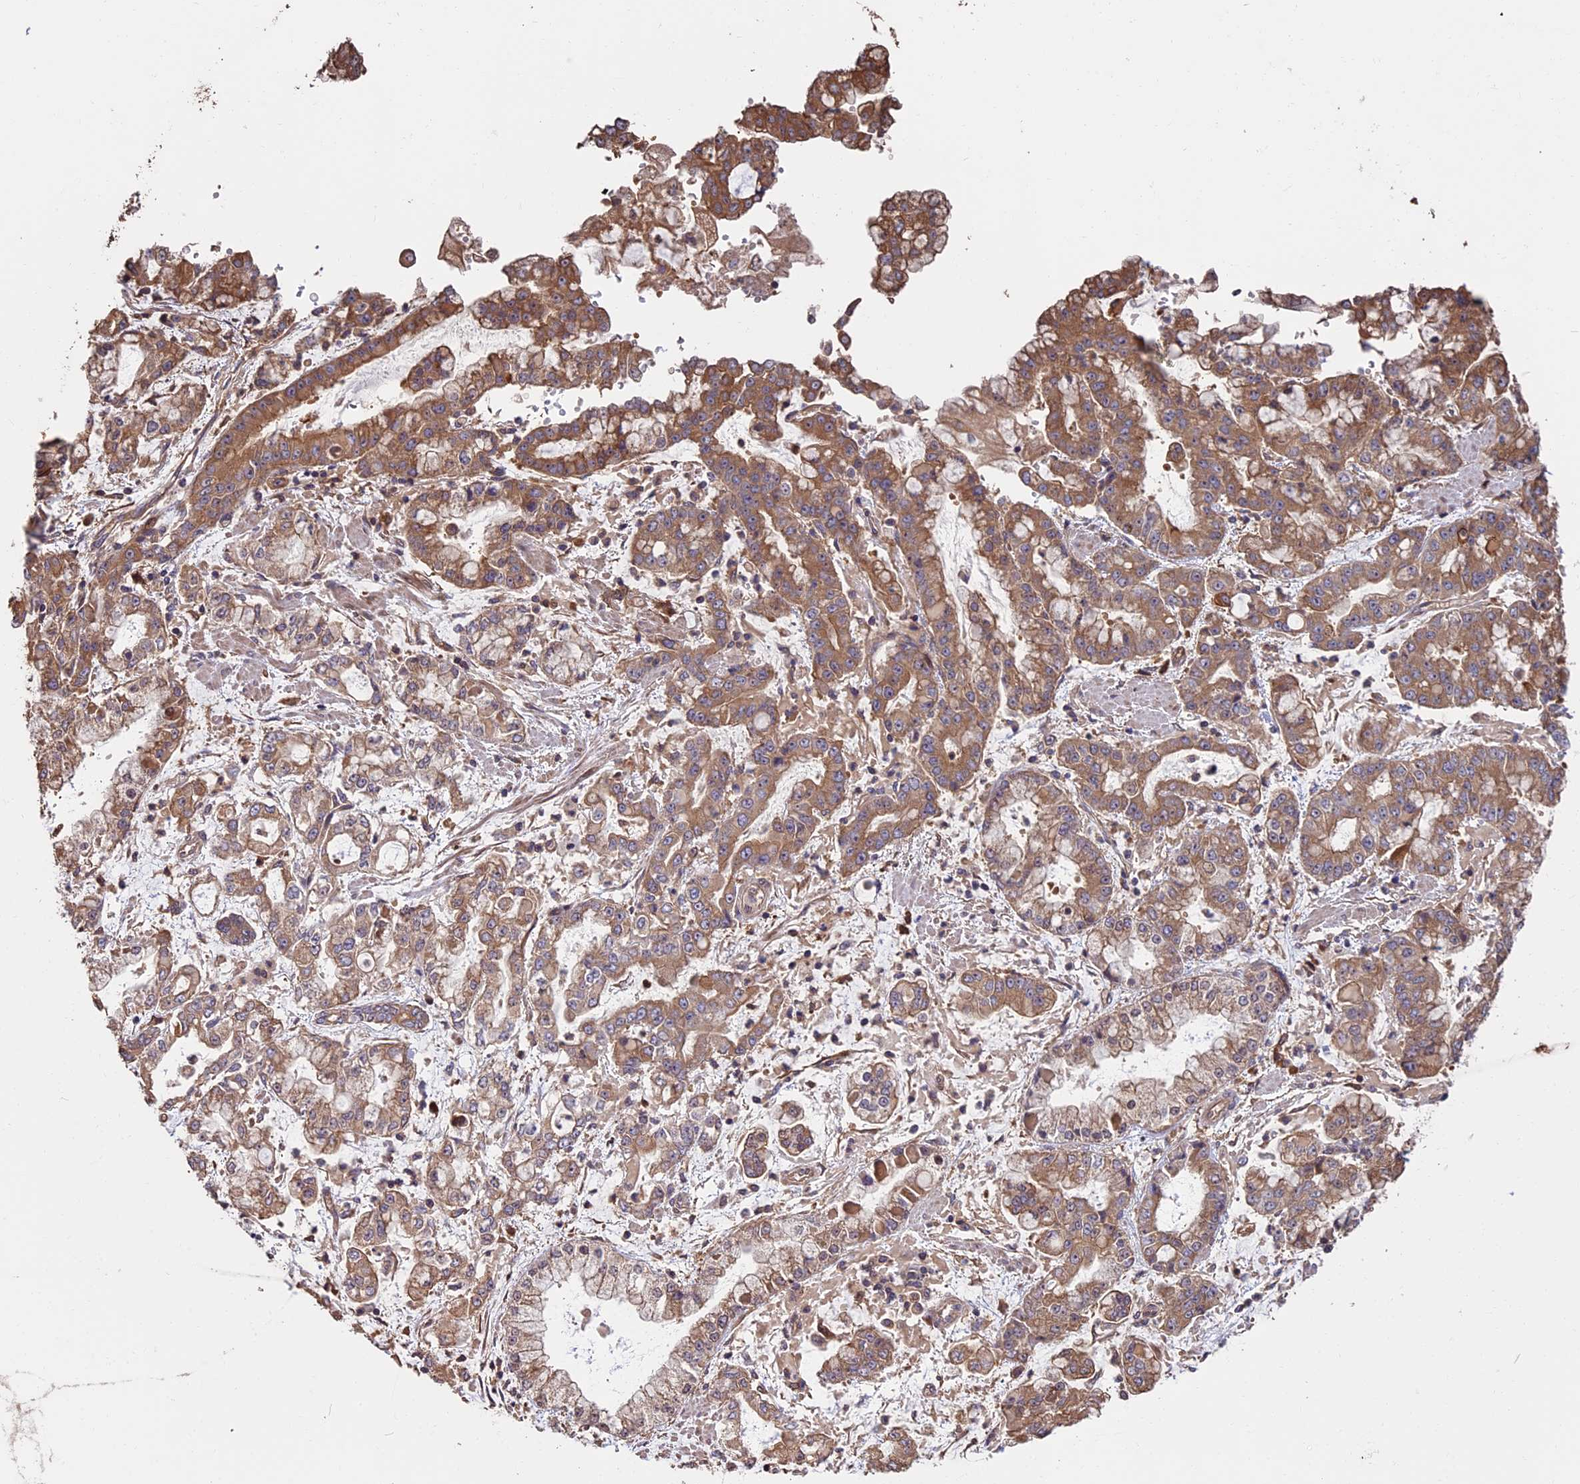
{"staining": {"intensity": "moderate", "quantity": ">75%", "location": "cytoplasmic/membranous"}, "tissue": "stomach cancer", "cell_type": "Tumor cells", "image_type": "cancer", "snomed": [{"axis": "morphology", "description": "Adenocarcinoma, NOS"}, {"axis": "topography", "description": "Stomach"}], "caption": "Immunohistochemical staining of human stomach cancer exhibits moderate cytoplasmic/membranous protein expression in approximately >75% of tumor cells.", "gene": "VWA3A", "patient": {"sex": "male", "age": 76}}